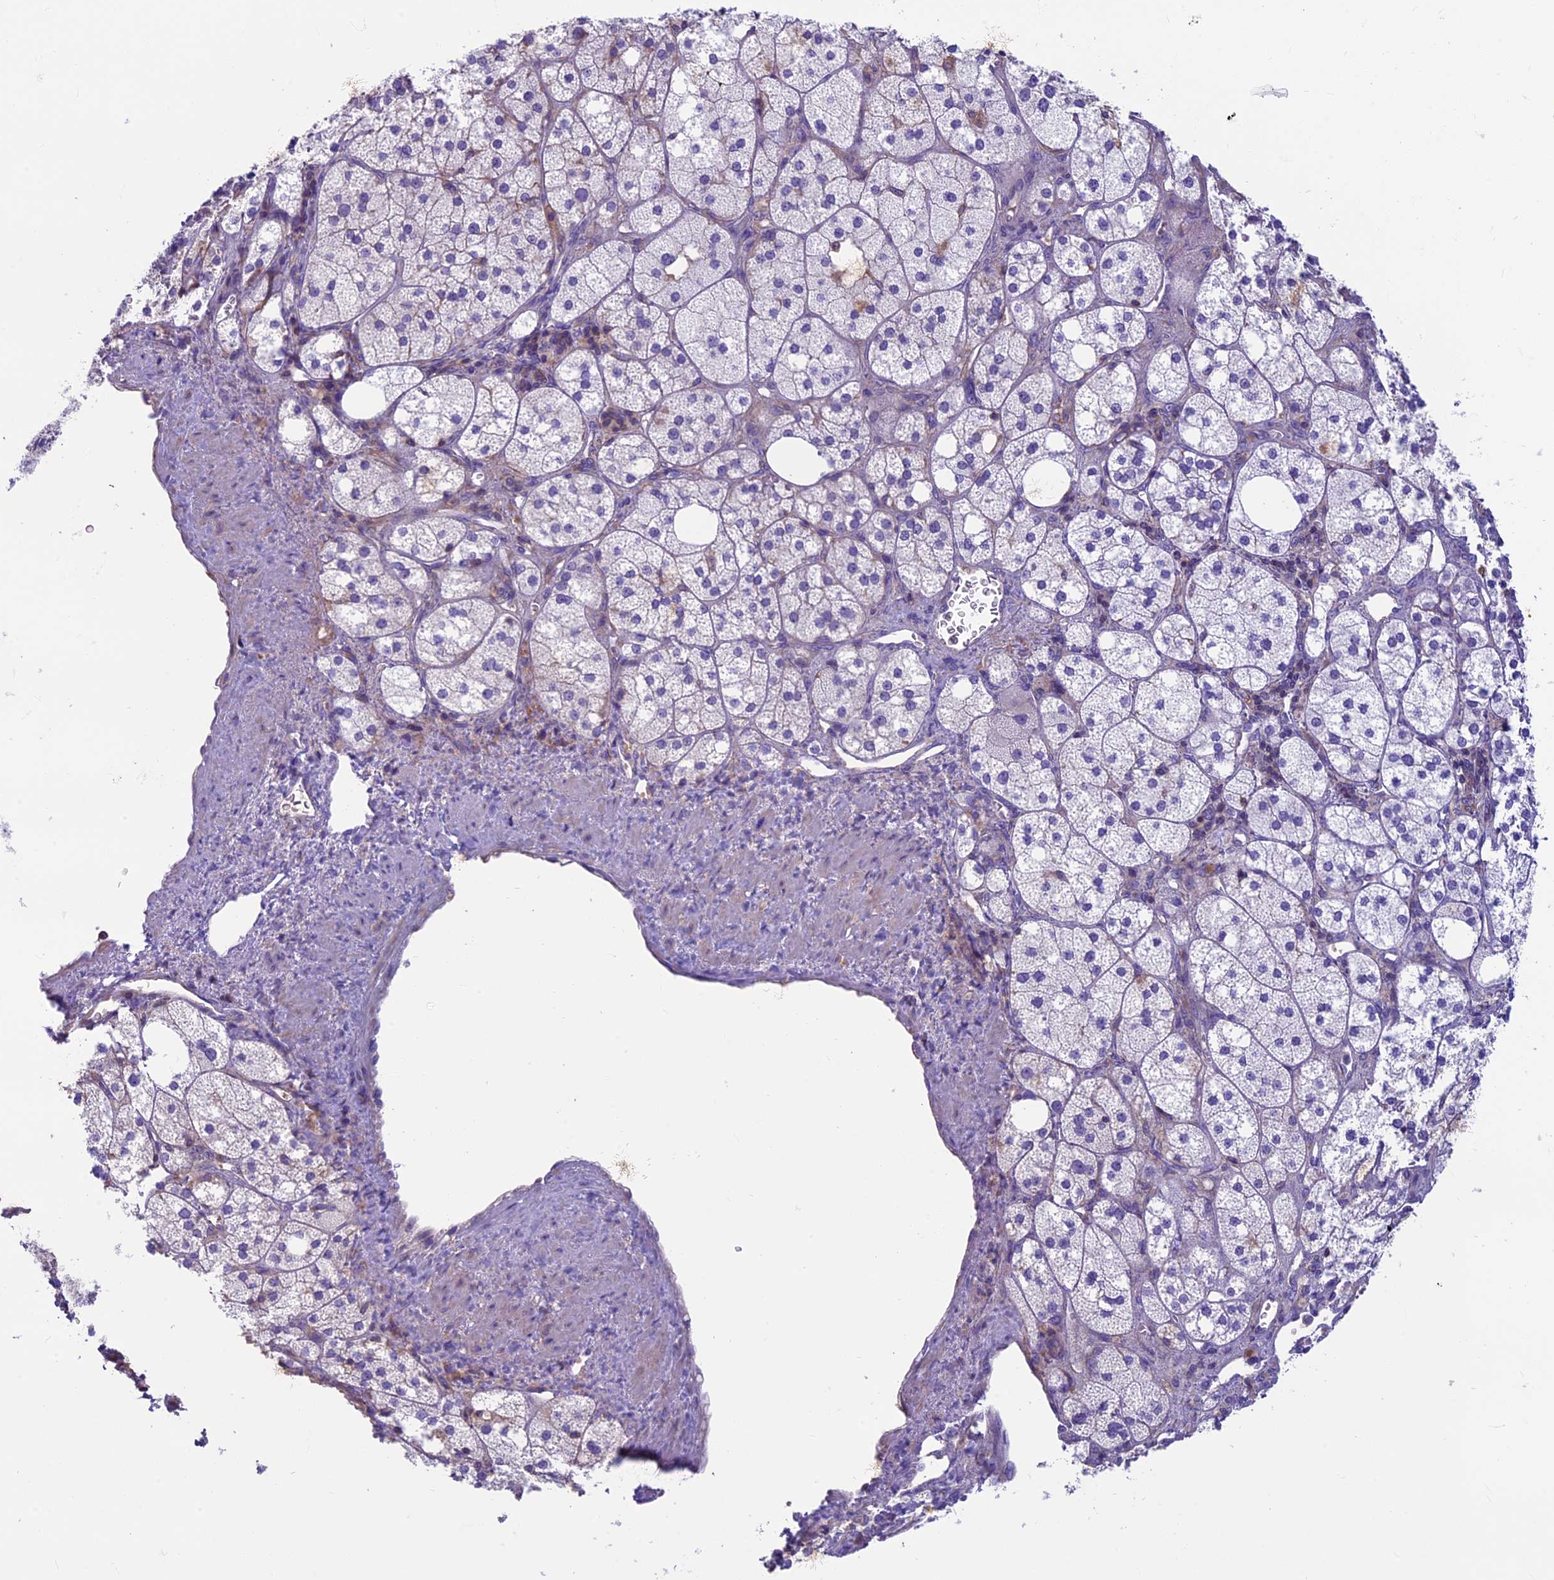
{"staining": {"intensity": "moderate", "quantity": "<25%", "location": "cytoplasmic/membranous"}, "tissue": "adrenal gland", "cell_type": "Glandular cells", "image_type": "normal", "snomed": [{"axis": "morphology", "description": "Normal tissue, NOS"}, {"axis": "topography", "description": "Adrenal gland"}], "caption": "Immunohistochemical staining of unremarkable adrenal gland displays <25% levels of moderate cytoplasmic/membranous protein staining in about <25% of glandular cells.", "gene": "CDAN1", "patient": {"sex": "male", "age": 61}}